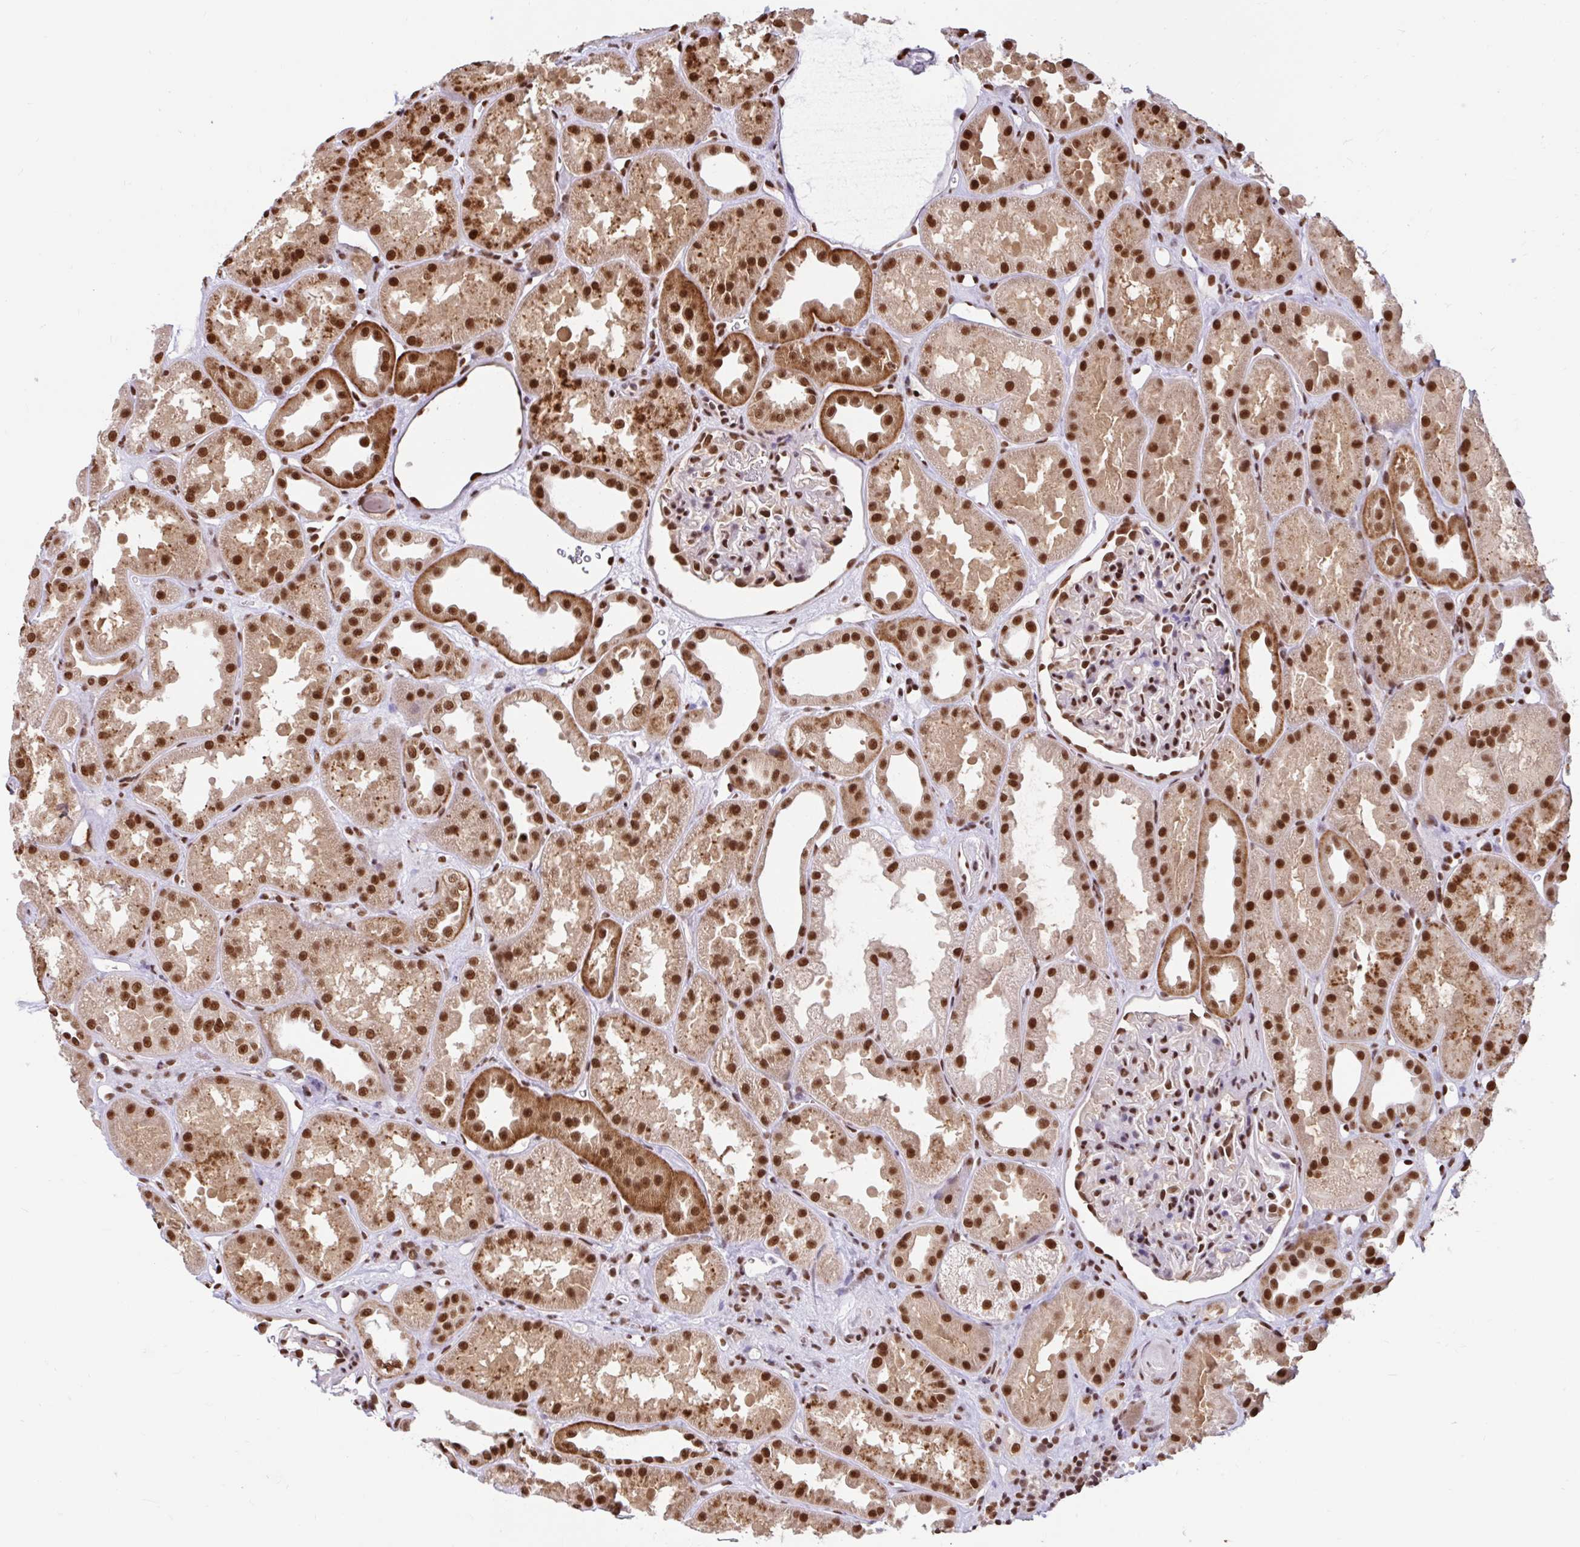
{"staining": {"intensity": "moderate", "quantity": ">75%", "location": "nuclear"}, "tissue": "kidney", "cell_type": "Cells in glomeruli", "image_type": "normal", "snomed": [{"axis": "morphology", "description": "Normal tissue, NOS"}, {"axis": "topography", "description": "Kidney"}], "caption": "Immunohistochemistry of normal kidney shows medium levels of moderate nuclear staining in about >75% of cells in glomeruli.", "gene": "ABCA9", "patient": {"sex": "male", "age": 61}}